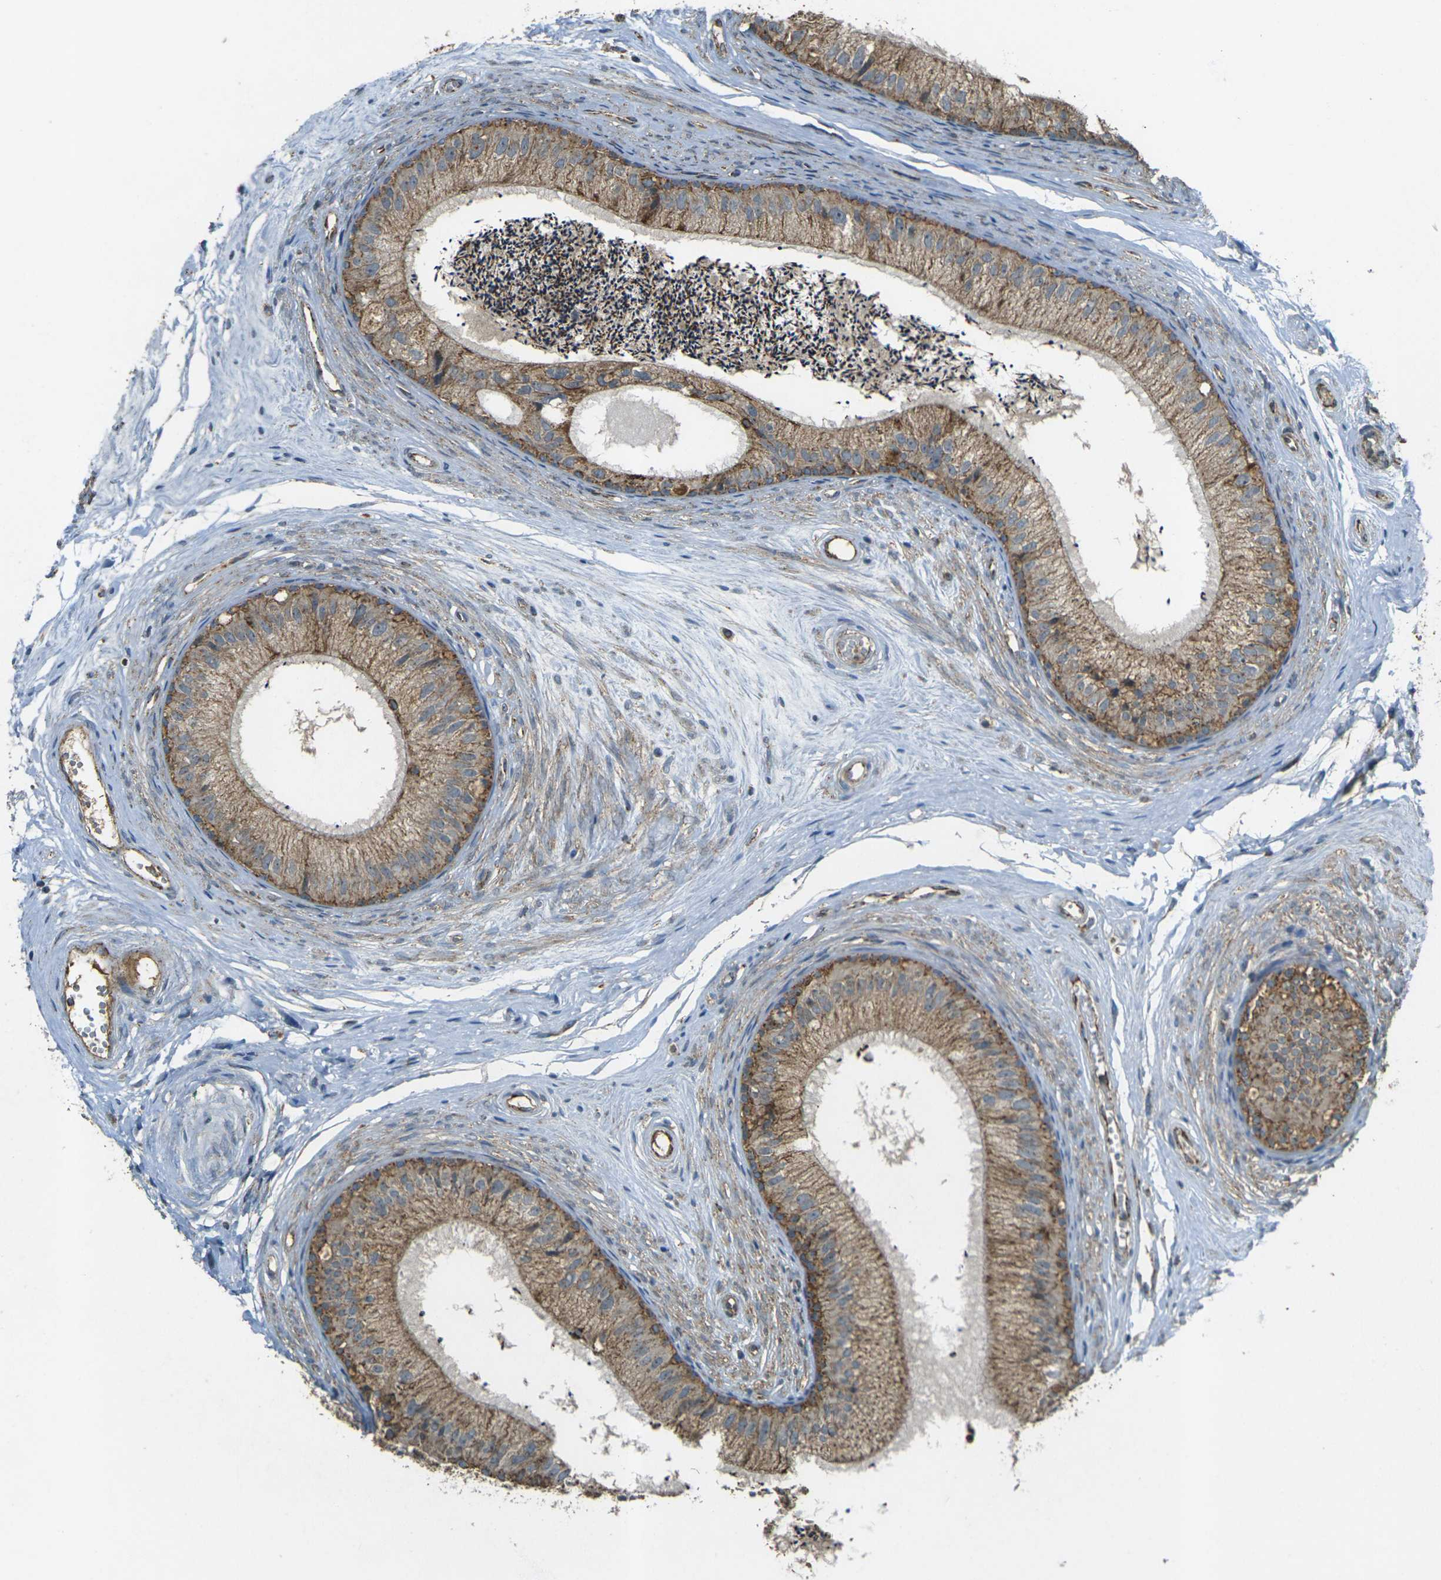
{"staining": {"intensity": "moderate", "quantity": ">75%", "location": "cytoplasmic/membranous"}, "tissue": "epididymis", "cell_type": "Glandular cells", "image_type": "normal", "snomed": [{"axis": "morphology", "description": "Normal tissue, NOS"}, {"axis": "topography", "description": "Epididymis"}], "caption": "DAB immunohistochemical staining of unremarkable human epididymis demonstrates moderate cytoplasmic/membranous protein expression in about >75% of glandular cells.", "gene": "IGF1R", "patient": {"sex": "male", "age": 56}}